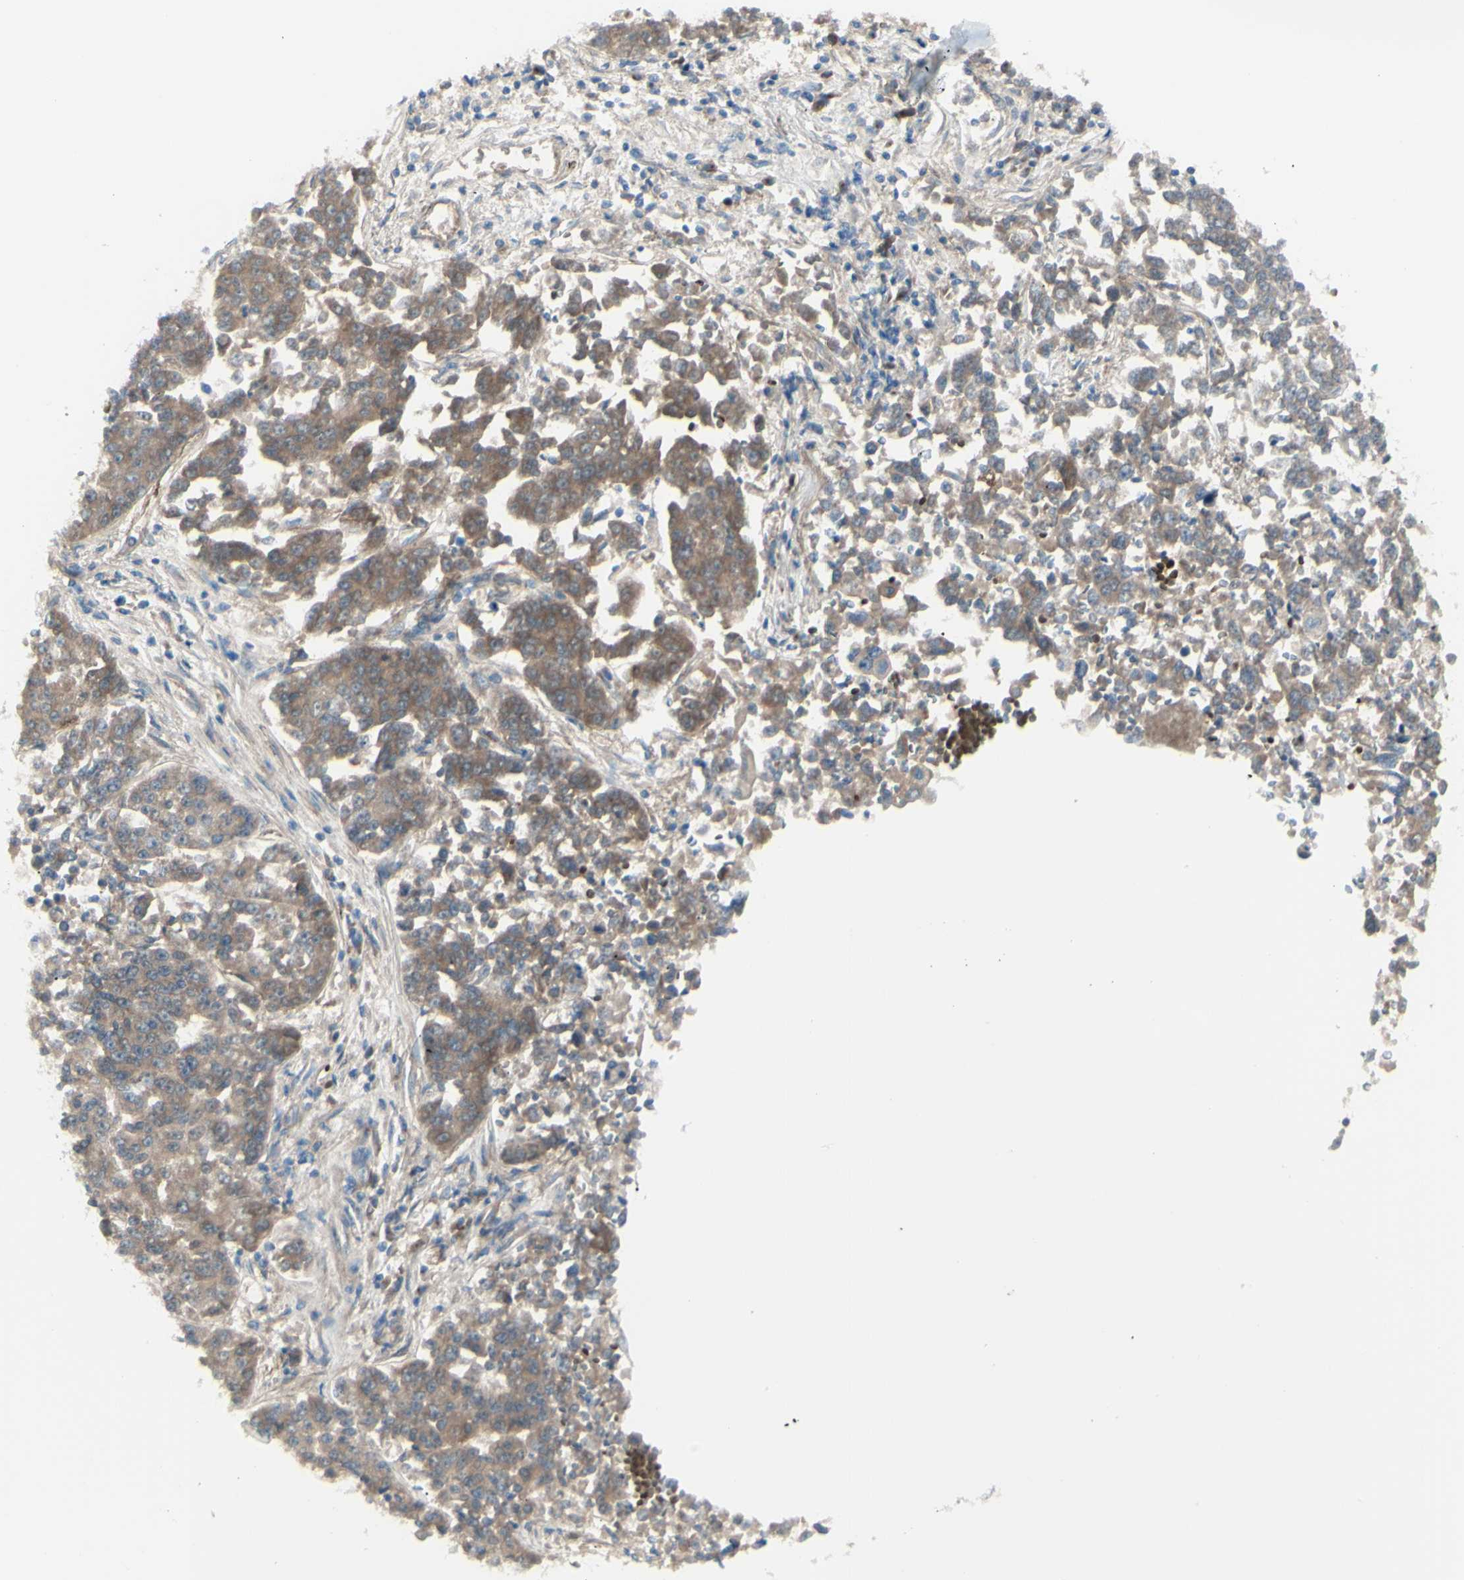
{"staining": {"intensity": "moderate", "quantity": ">75%", "location": "cytoplasmic/membranous"}, "tissue": "lung cancer", "cell_type": "Tumor cells", "image_type": "cancer", "snomed": [{"axis": "morphology", "description": "Adenocarcinoma, NOS"}, {"axis": "topography", "description": "Lung"}], "caption": "Lung cancer was stained to show a protein in brown. There is medium levels of moderate cytoplasmic/membranous expression in about >75% of tumor cells.", "gene": "PCDHGA2", "patient": {"sex": "male", "age": 84}}